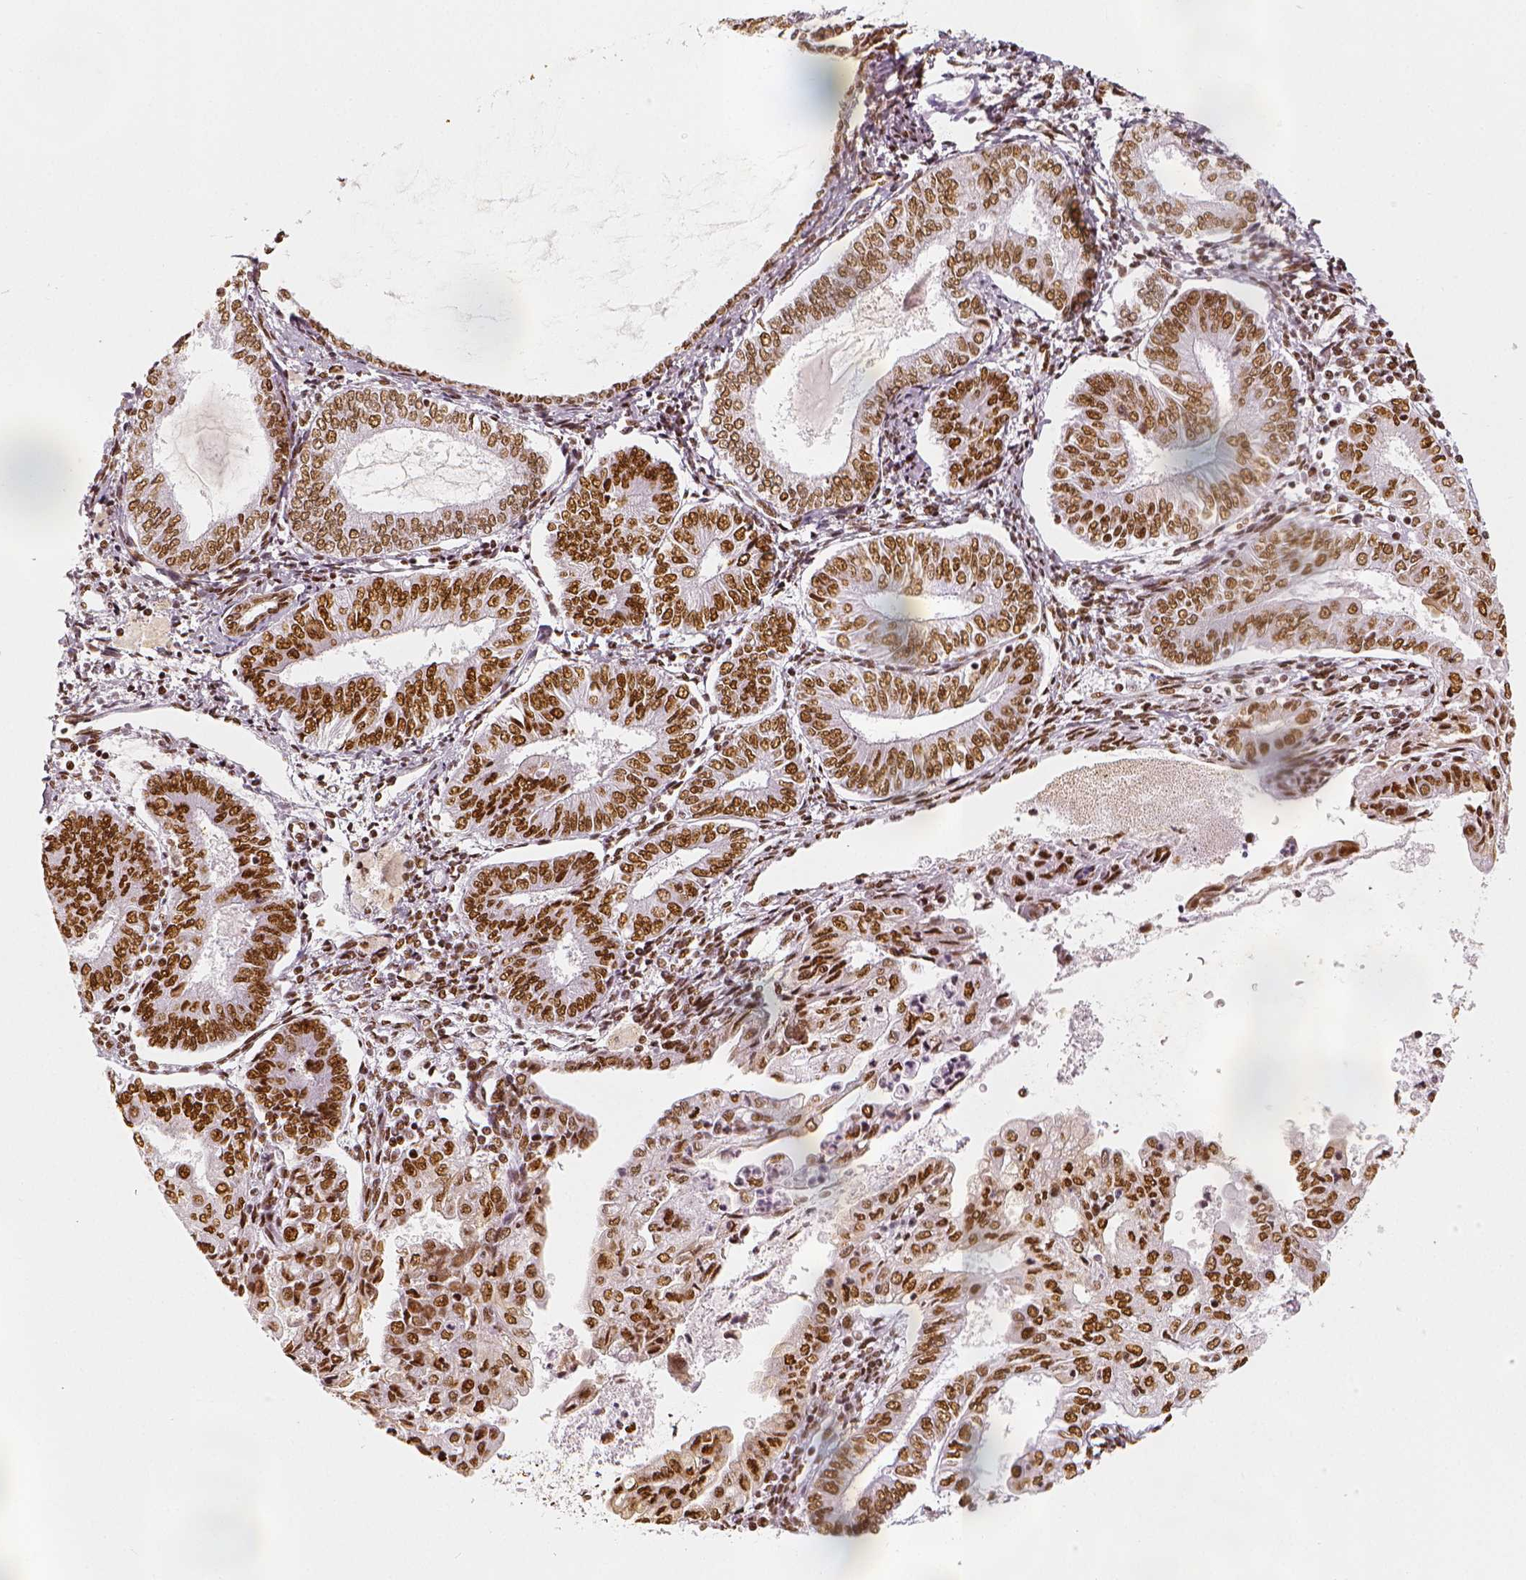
{"staining": {"intensity": "moderate", "quantity": ">75%", "location": "nuclear"}, "tissue": "endometrial cancer", "cell_type": "Tumor cells", "image_type": "cancer", "snomed": [{"axis": "morphology", "description": "Adenocarcinoma, NOS"}, {"axis": "topography", "description": "Endometrium"}], "caption": "An image of human endometrial adenocarcinoma stained for a protein demonstrates moderate nuclear brown staining in tumor cells.", "gene": "KDM5B", "patient": {"sex": "female", "age": 68}}